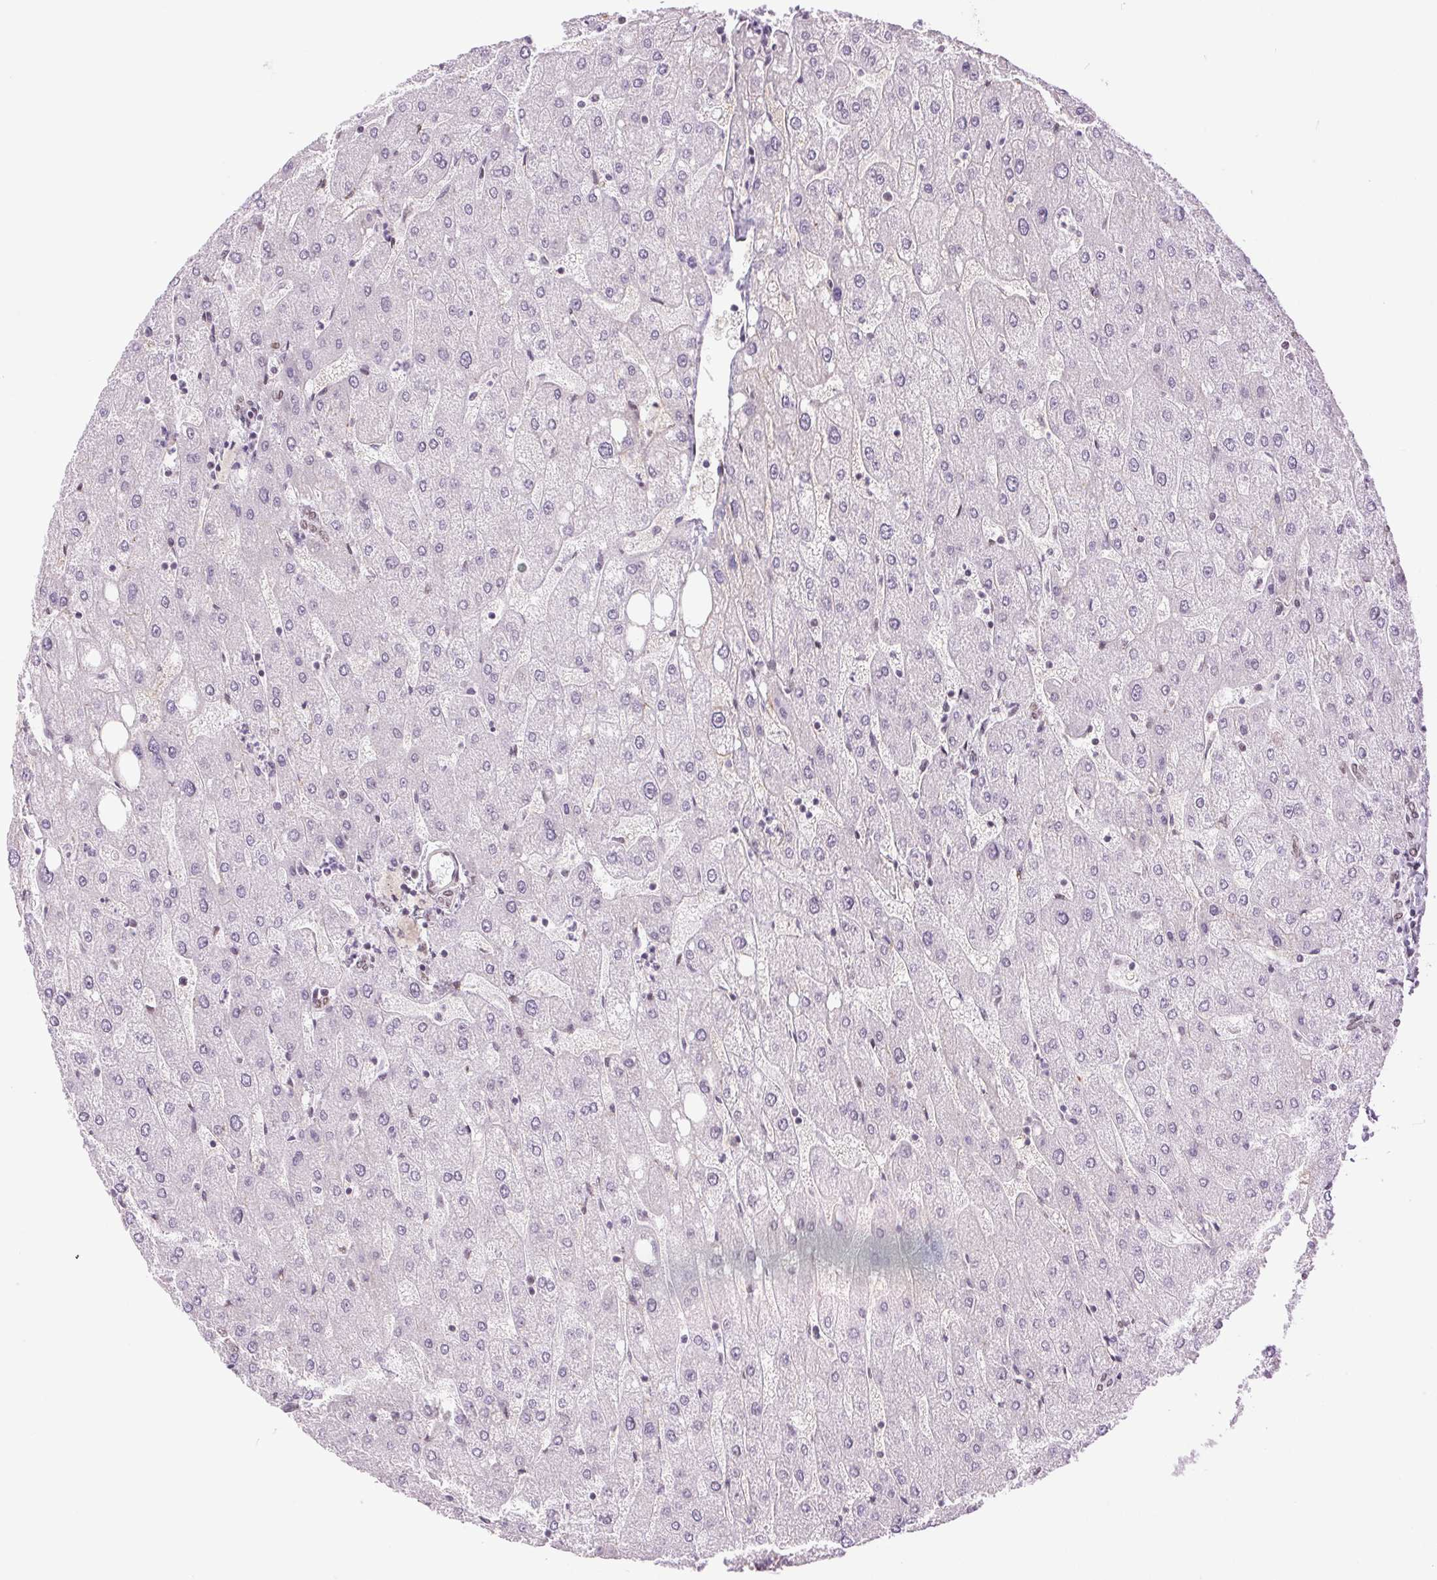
{"staining": {"intensity": "moderate", "quantity": "25%-75%", "location": "nuclear"}, "tissue": "liver", "cell_type": "Cholangiocytes", "image_type": "normal", "snomed": [{"axis": "morphology", "description": "Normal tissue, NOS"}, {"axis": "topography", "description": "Liver"}], "caption": "Immunohistochemistry (IHC) of benign human liver reveals medium levels of moderate nuclear positivity in approximately 25%-75% of cholangiocytes.", "gene": "ZFR2", "patient": {"sex": "male", "age": 67}}